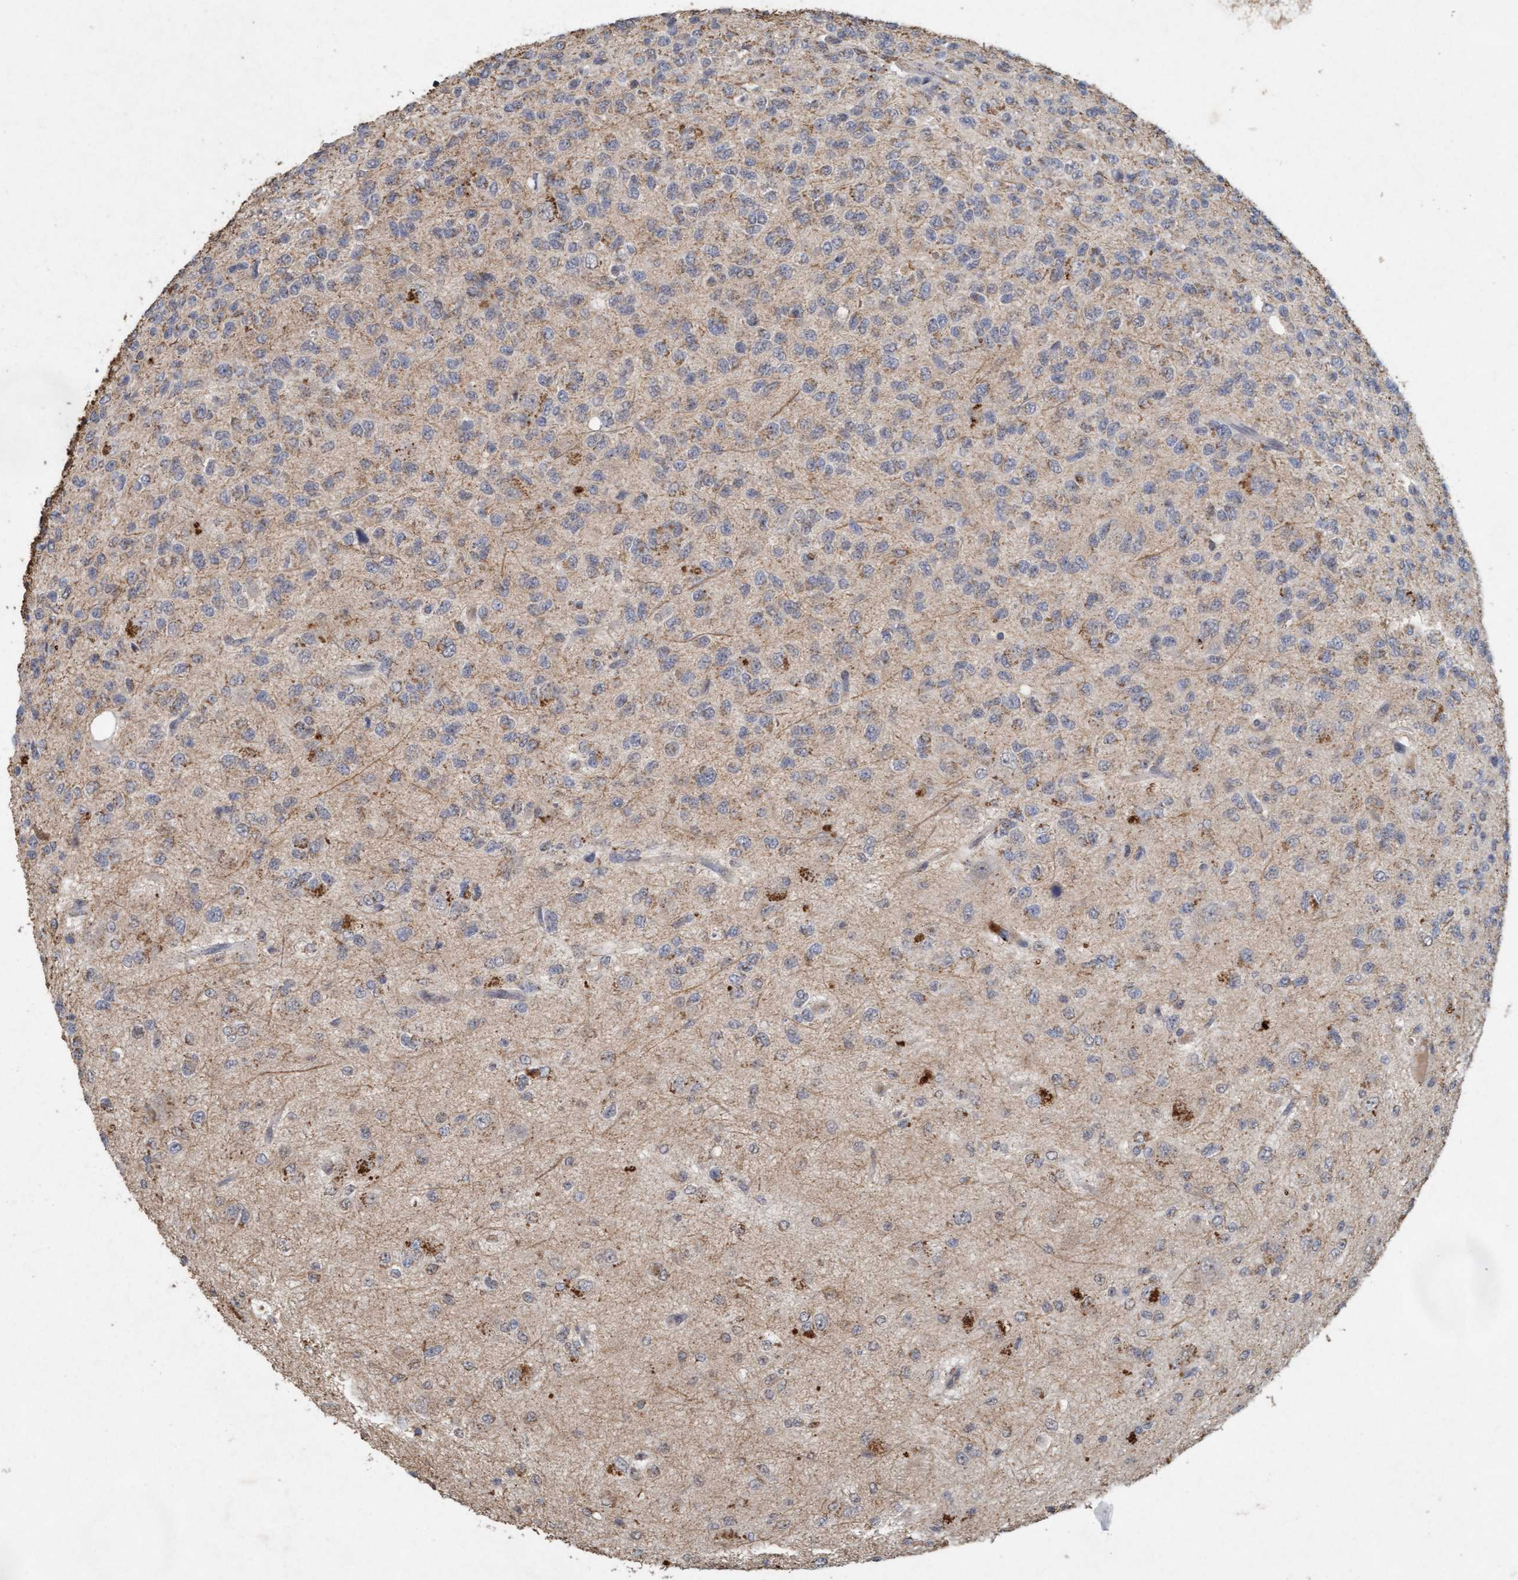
{"staining": {"intensity": "weak", "quantity": "<25%", "location": "cytoplasmic/membranous"}, "tissue": "glioma", "cell_type": "Tumor cells", "image_type": "cancer", "snomed": [{"axis": "morphology", "description": "Glioma, malignant, High grade"}, {"axis": "topography", "description": "pancreas cauda"}], "caption": "The histopathology image exhibits no staining of tumor cells in glioma. Brightfield microscopy of immunohistochemistry stained with DAB (brown) and hematoxylin (blue), captured at high magnification.", "gene": "VSIG8", "patient": {"sex": "male", "age": 60}}